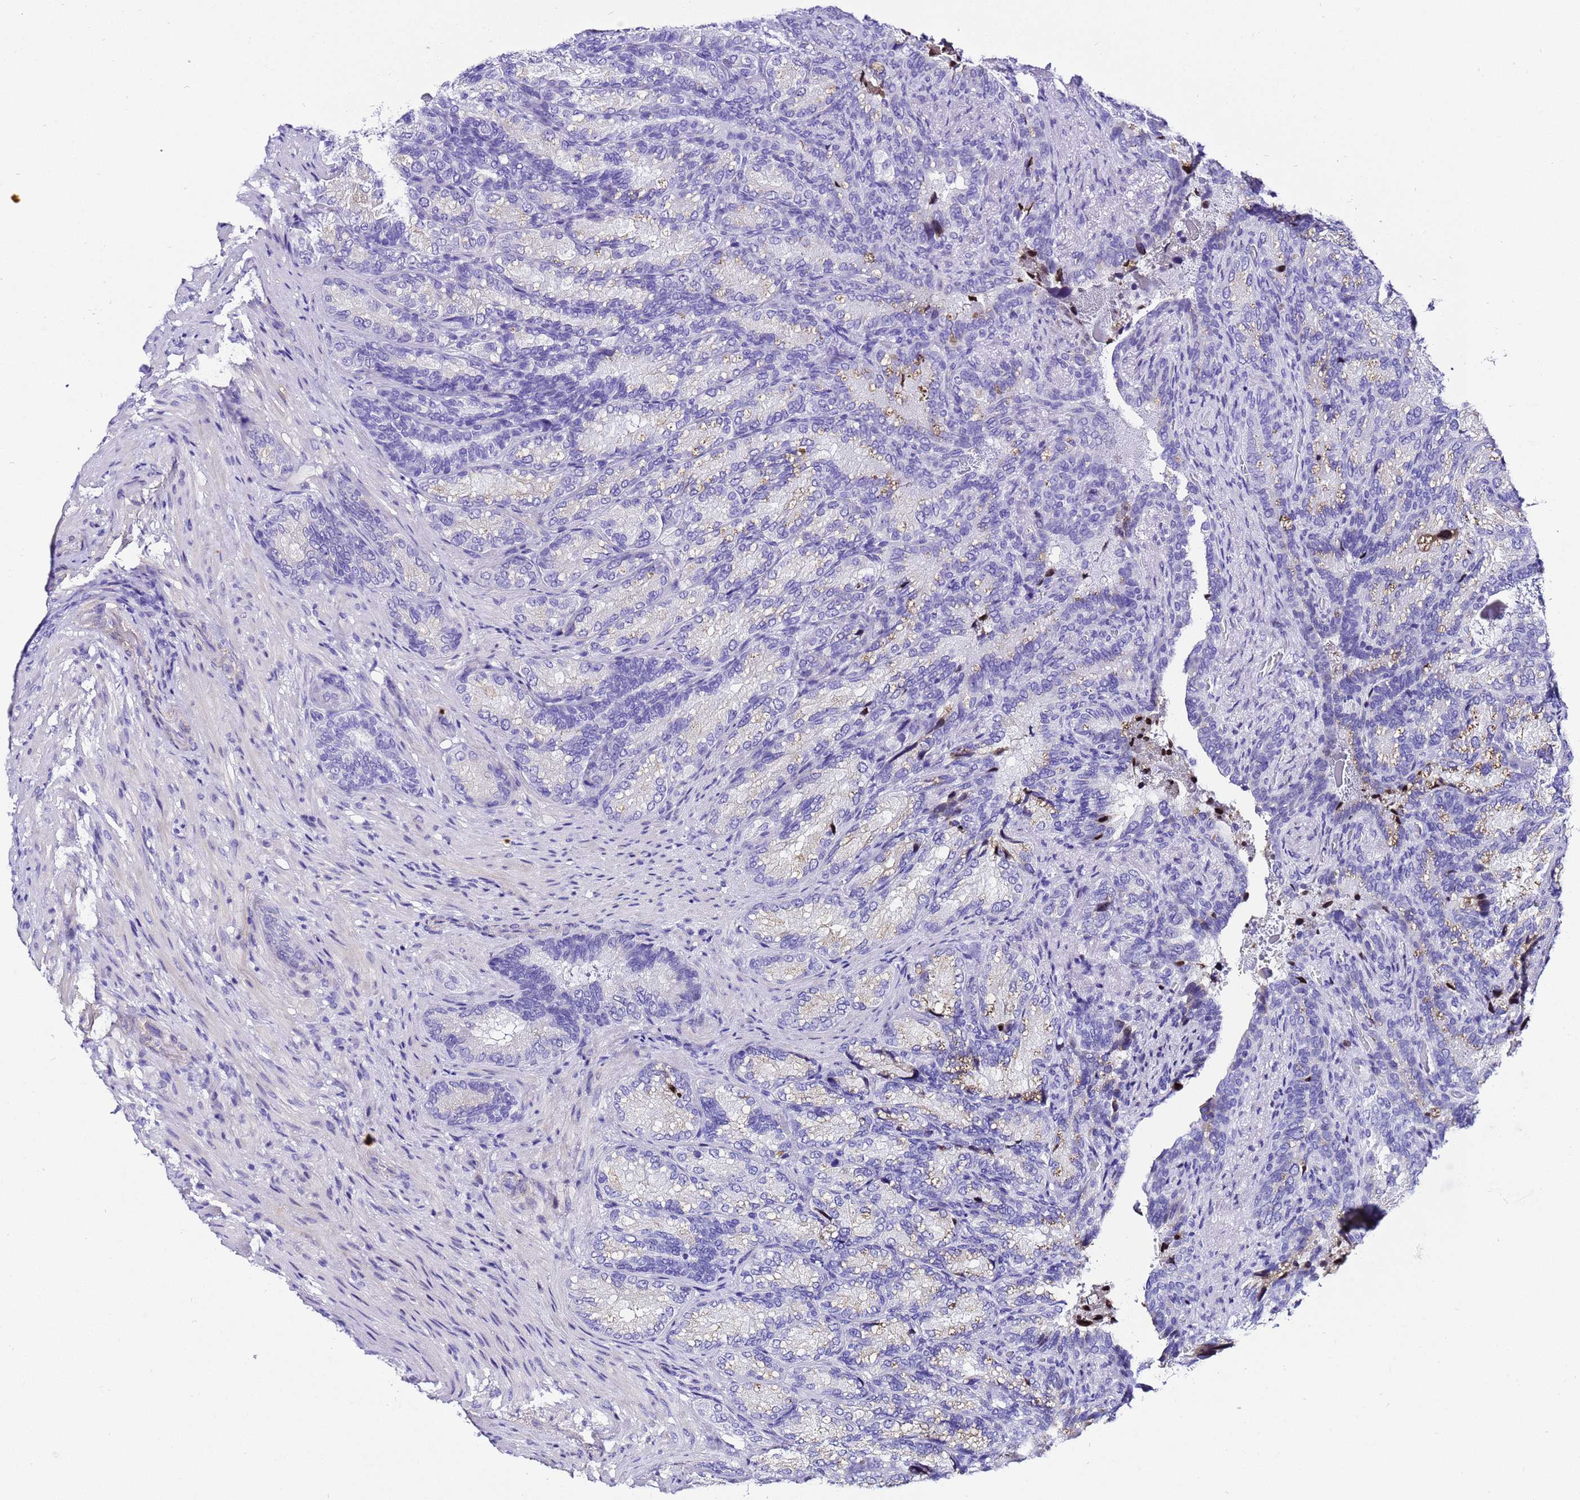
{"staining": {"intensity": "weak", "quantity": "<25%", "location": "cytoplasmic/membranous"}, "tissue": "seminal vesicle", "cell_type": "Glandular cells", "image_type": "normal", "snomed": [{"axis": "morphology", "description": "Normal tissue, NOS"}, {"axis": "topography", "description": "Seminal veicle"}], "caption": "A high-resolution micrograph shows IHC staining of unremarkable seminal vesicle, which reveals no significant expression in glandular cells. (DAB IHC with hematoxylin counter stain).", "gene": "ZNF417", "patient": {"sex": "male", "age": 58}}